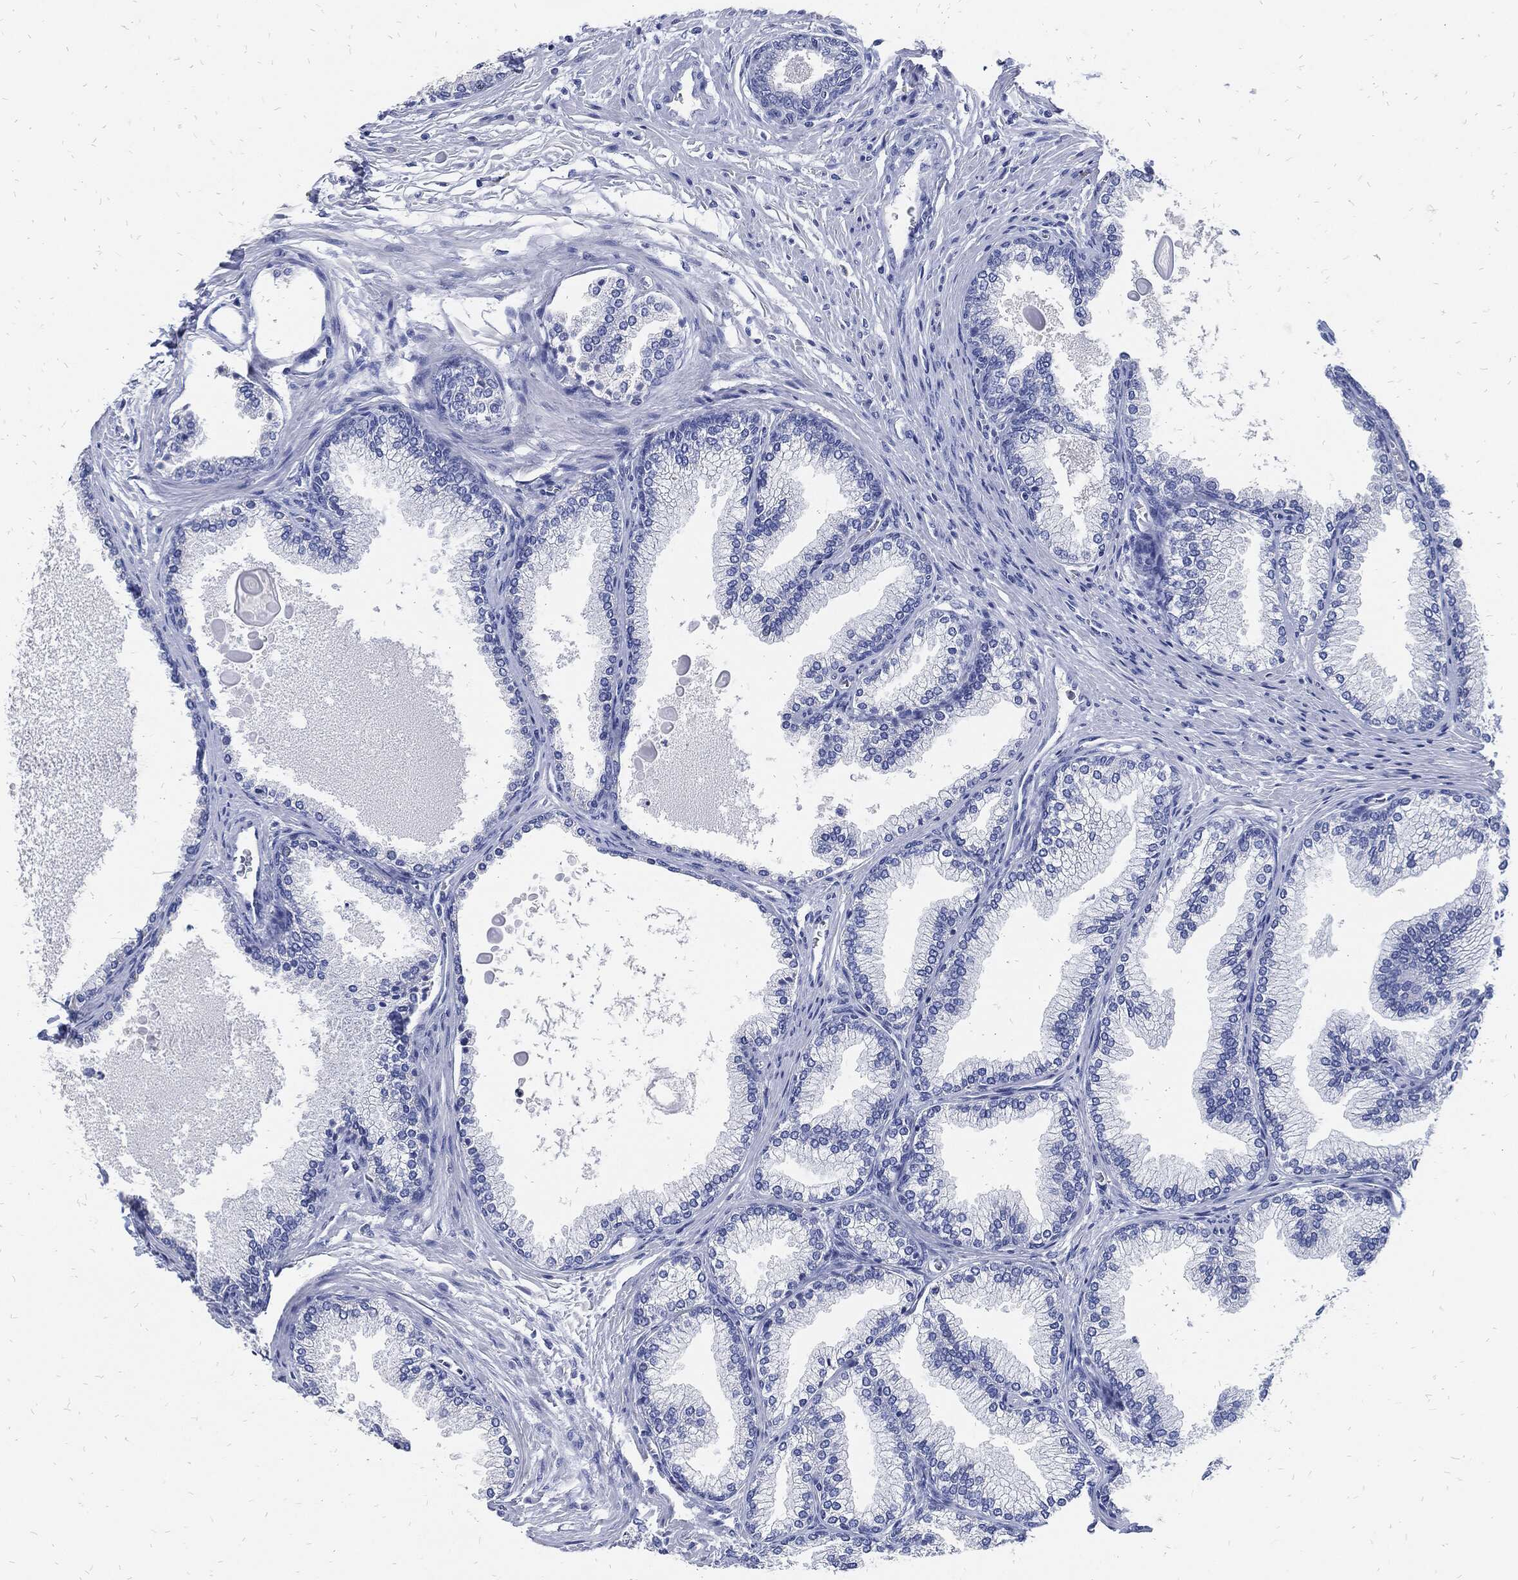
{"staining": {"intensity": "moderate", "quantity": "<25%", "location": "cytoplasmic/membranous"}, "tissue": "prostate", "cell_type": "Glandular cells", "image_type": "normal", "snomed": [{"axis": "morphology", "description": "Normal tissue, NOS"}, {"axis": "topography", "description": "Prostate"}], "caption": "About <25% of glandular cells in normal prostate reveal moderate cytoplasmic/membranous protein positivity as visualized by brown immunohistochemical staining.", "gene": "FABP4", "patient": {"sex": "male", "age": 72}}